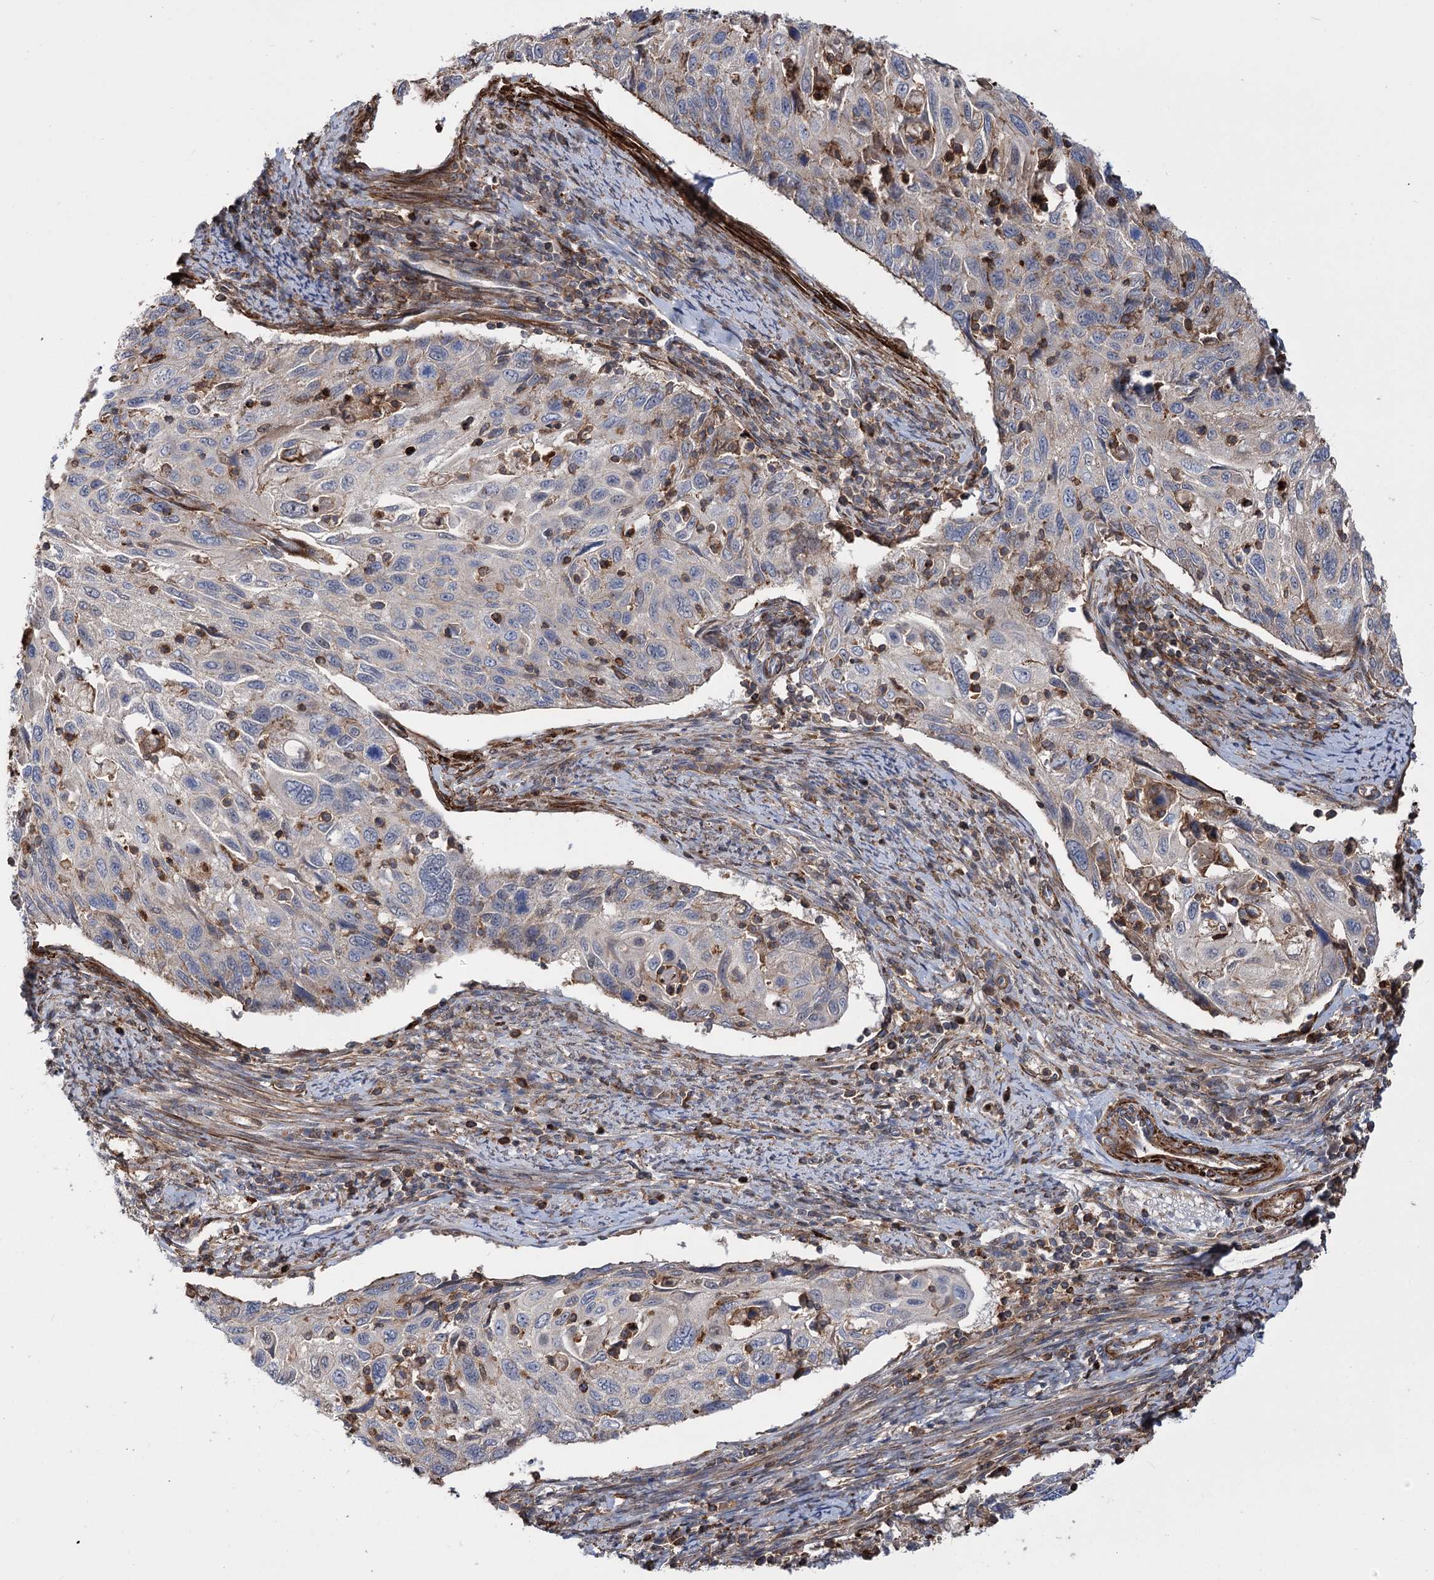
{"staining": {"intensity": "negative", "quantity": "none", "location": "none"}, "tissue": "cervical cancer", "cell_type": "Tumor cells", "image_type": "cancer", "snomed": [{"axis": "morphology", "description": "Squamous cell carcinoma, NOS"}, {"axis": "topography", "description": "Cervix"}], "caption": "This is an immunohistochemistry (IHC) histopathology image of human cervical squamous cell carcinoma. There is no positivity in tumor cells.", "gene": "DPP3", "patient": {"sex": "female", "age": 70}}